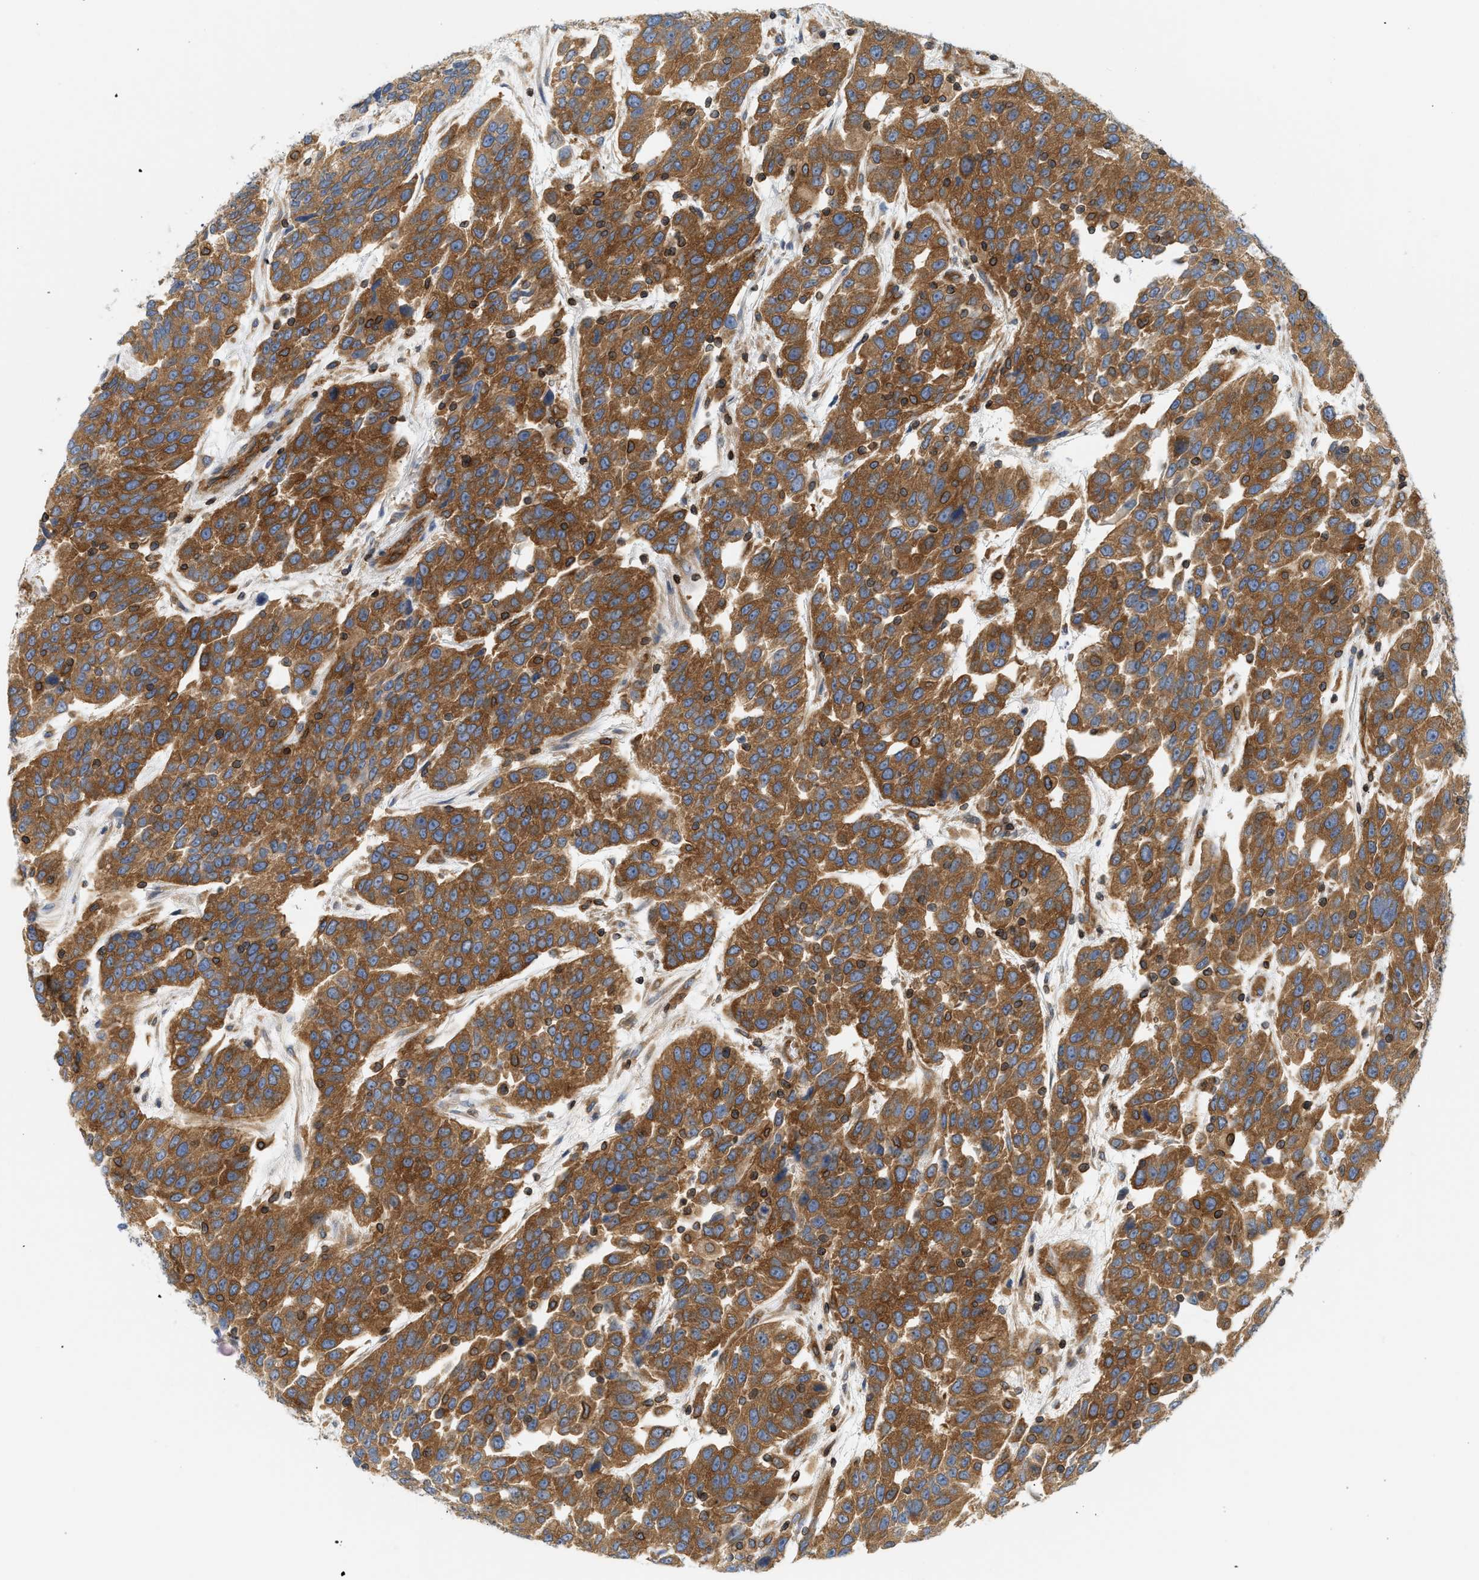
{"staining": {"intensity": "strong", "quantity": ">75%", "location": "cytoplasmic/membranous"}, "tissue": "urothelial cancer", "cell_type": "Tumor cells", "image_type": "cancer", "snomed": [{"axis": "morphology", "description": "Urothelial carcinoma, High grade"}, {"axis": "topography", "description": "Urinary bladder"}], "caption": "Immunohistochemical staining of high-grade urothelial carcinoma exhibits strong cytoplasmic/membranous protein expression in approximately >75% of tumor cells. (DAB (3,3'-diaminobenzidine) IHC, brown staining for protein, blue staining for nuclei).", "gene": "STRN", "patient": {"sex": "female", "age": 80}}